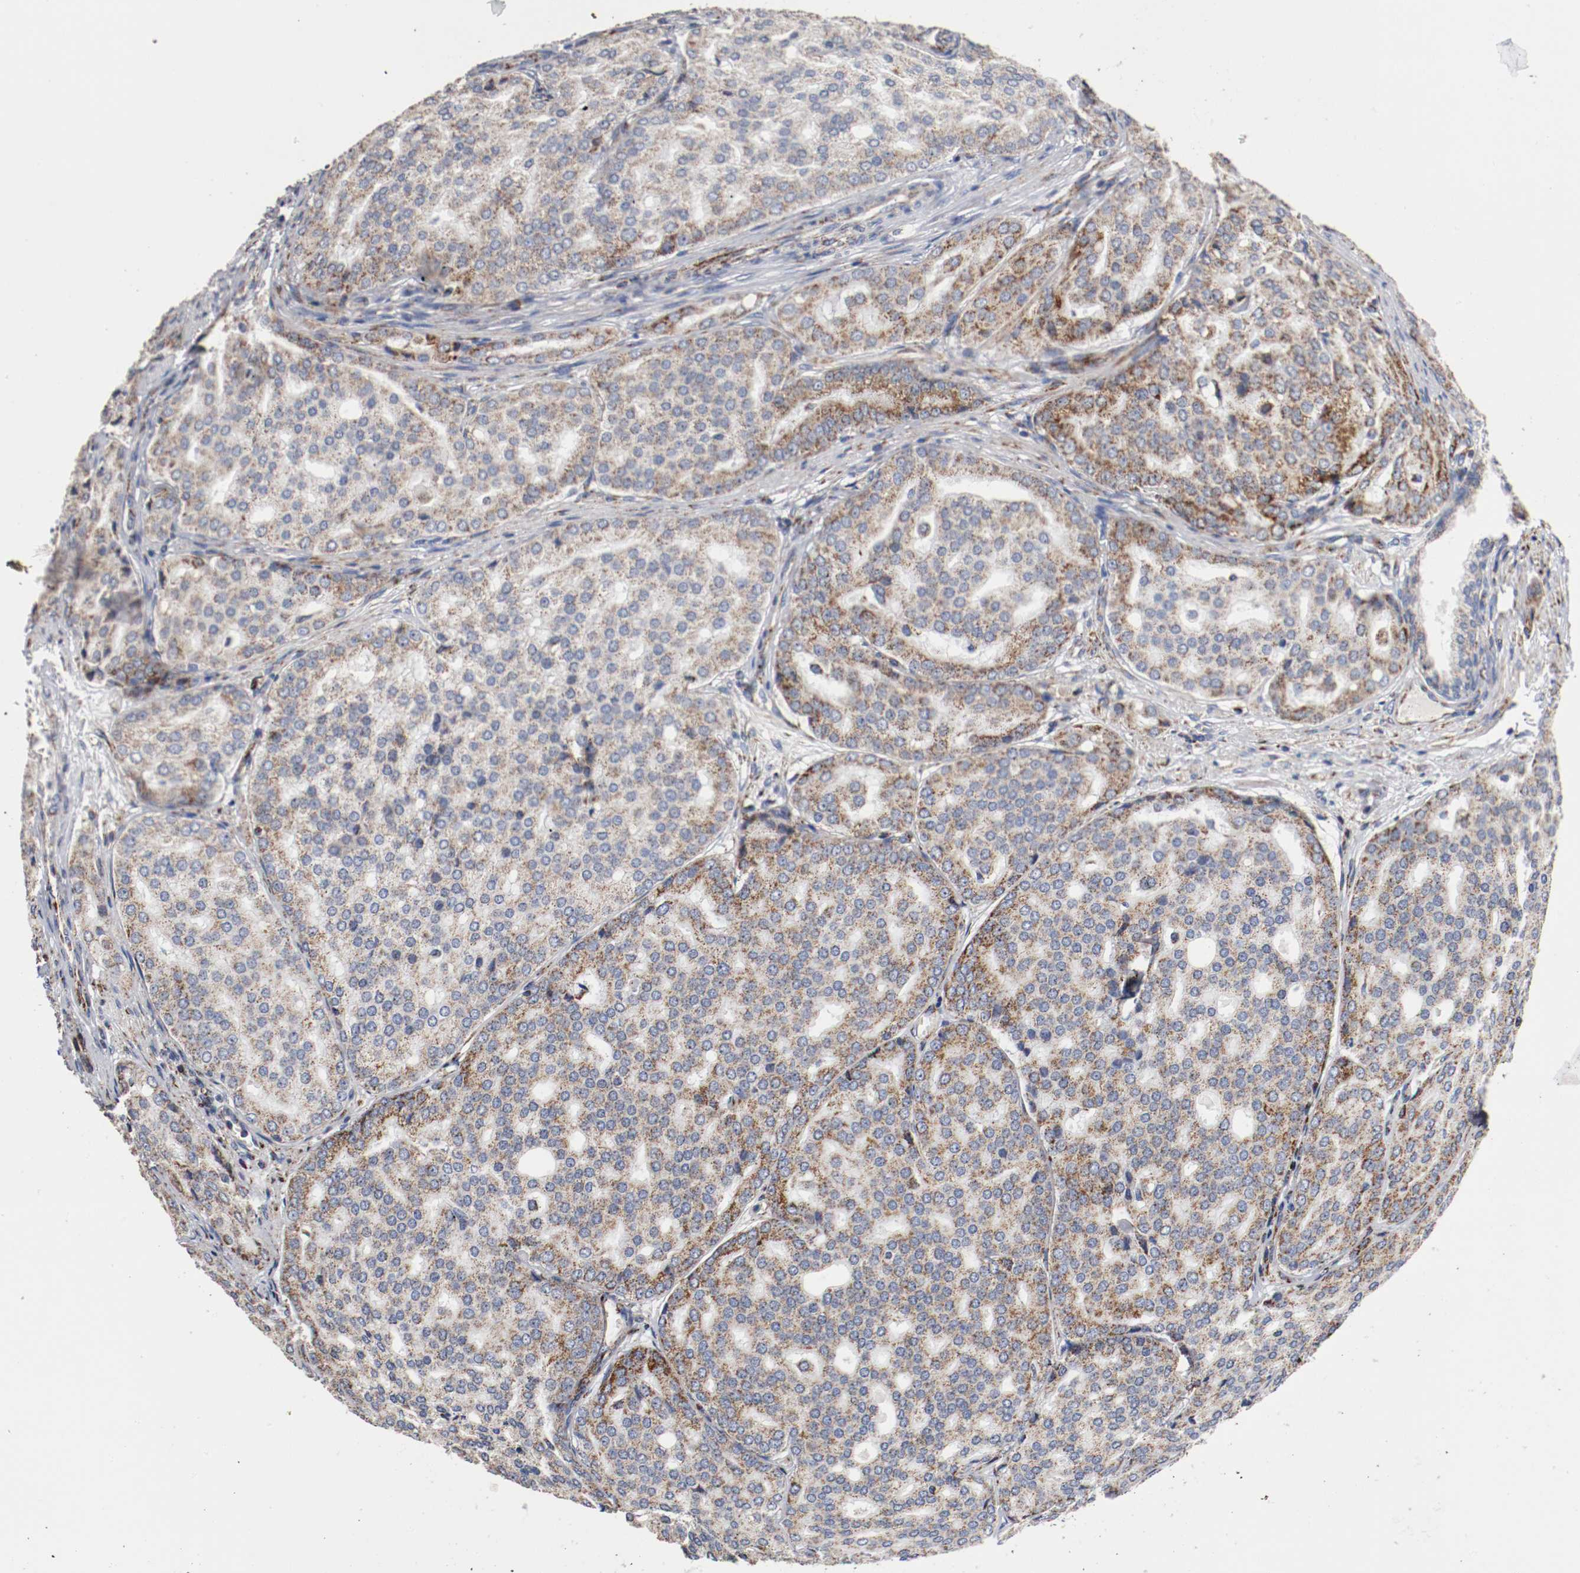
{"staining": {"intensity": "moderate", "quantity": "25%-75%", "location": "cytoplasmic/membranous"}, "tissue": "prostate cancer", "cell_type": "Tumor cells", "image_type": "cancer", "snomed": [{"axis": "morphology", "description": "Adenocarcinoma, High grade"}, {"axis": "topography", "description": "Prostate"}], "caption": "Immunohistochemistry (IHC) of prostate cancer (high-grade adenocarcinoma) shows medium levels of moderate cytoplasmic/membranous staining in approximately 25%-75% of tumor cells.", "gene": "TUBD1", "patient": {"sex": "male", "age": 64}}